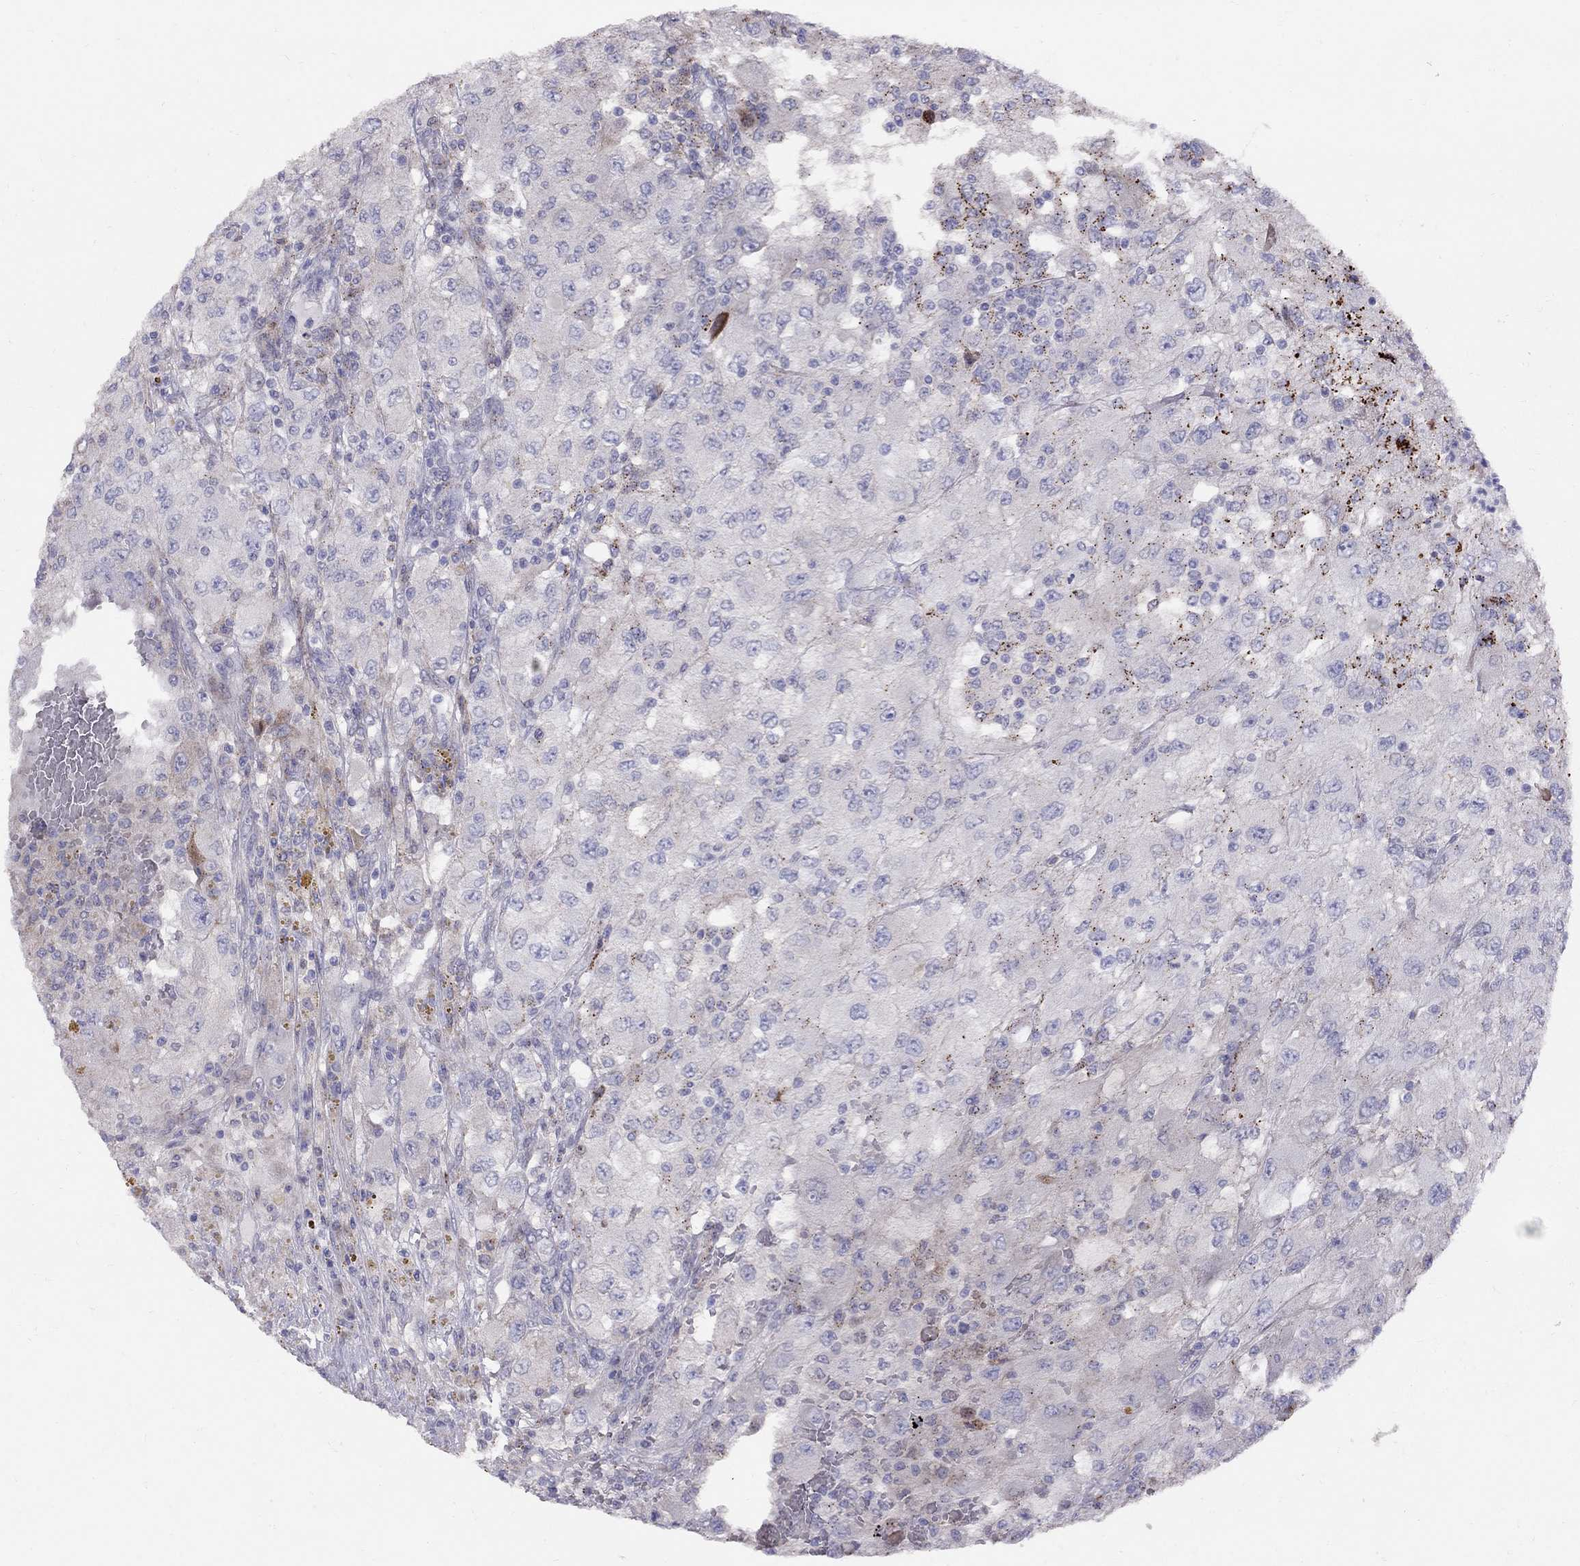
{"staining": {"intensity": "negative", "quantity": "none", "location": "none"}, "tissue": "renal cancer", "cell_type": "Tumor cells", "image_type": "cancer", "snomed": [{"axis": "morphology", "description": "Adenocarcinoma, NOS"}, {"axis": "topography", "description": "Kidney"}], "caption": "A high-resolution photomicrograph shows IHC staining of renal cancer, which displays no significant expression in tumor cells.", "gene": "MAGEB4", "patient": {"sex": "female", "age": 67}}